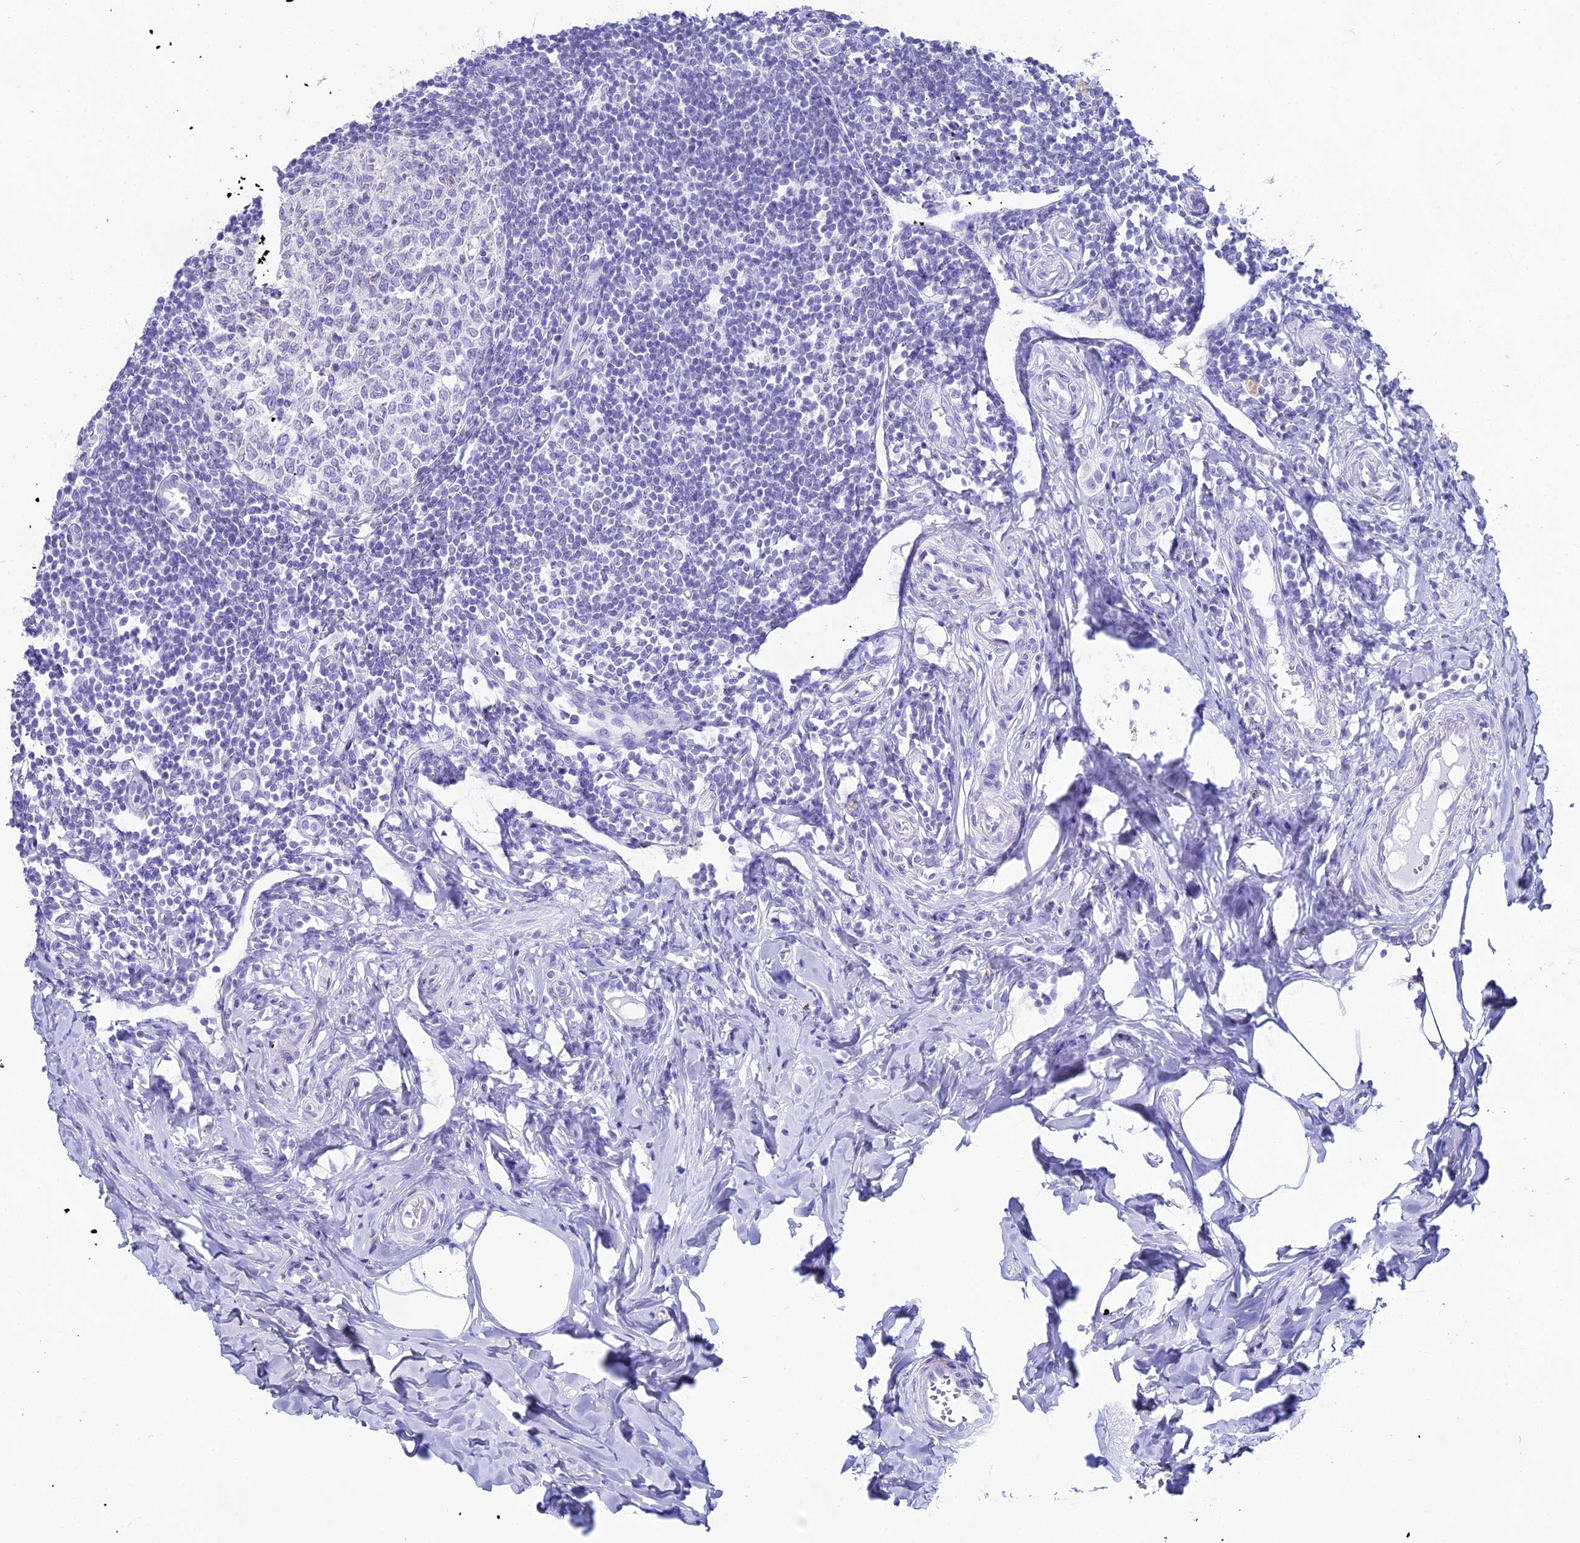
{"staining": {"intensity": "negative", "quantity": "none", "location": "none"}, "tissue": "appendix", "cell_type": "Glandular cells", "image_type": "normal", "snomed": [{"axis": "morphology", "description": "Normal tissue, NOS"}, {"axis": "topography", "description": "Appendix"}], "caption": "Immunohistochemistry of unremarkable appendix reveals no expression in glandular cells.", "gene": "CGB1", "patient": {"sex": "female", "age": 33}}